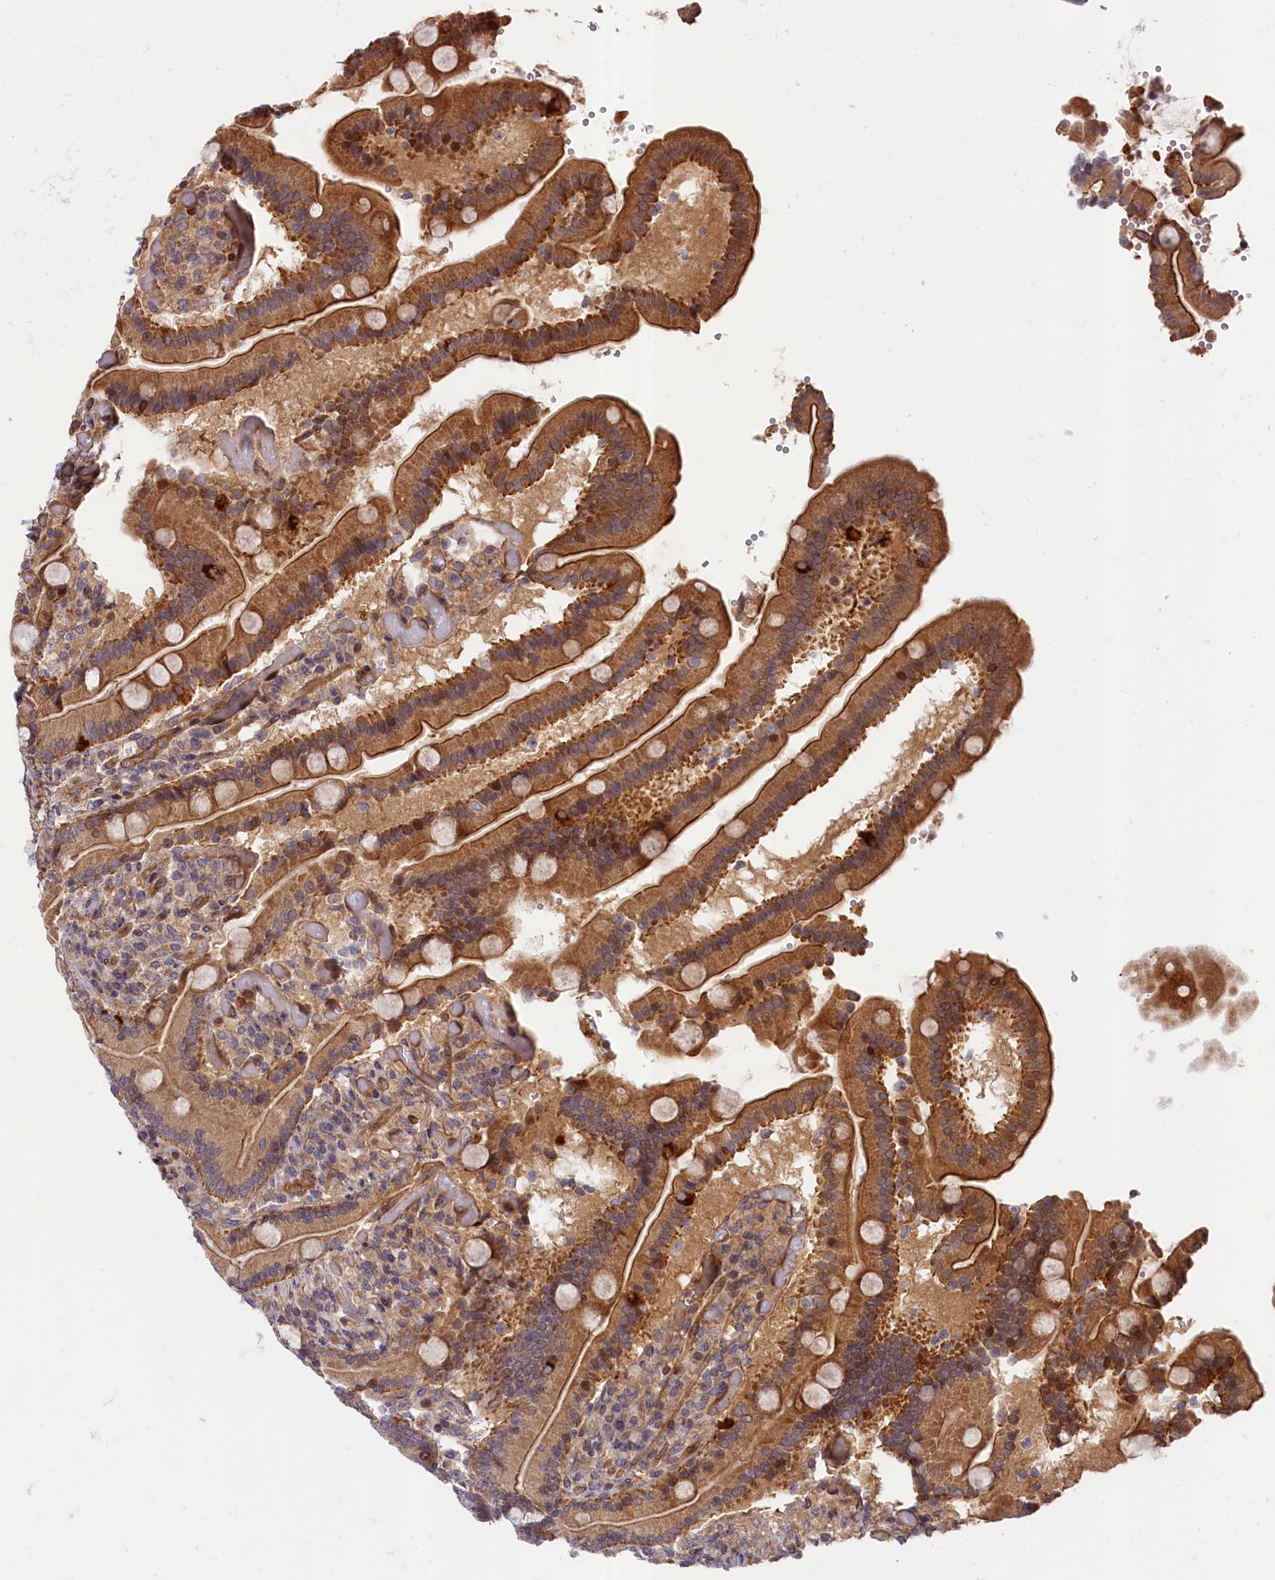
{"staining": {"intensity": "moderate", "quantity": ">75%", "location": "cytoplasmic/membranous"}, "tissue": "duodenum", "cell_type": "Glandular cells", "image_type": "normal", "snomed": [{"axis": "morphology", "description": "Normal tissue, NOS"}, {"axis": "topography", "description": "Duodenum"}], "caption": "Brown immunohistochemical staining in unremarkable duodenum displays moderate cytoplasmic/membranous positivity in approximately >75% of glandular cells.", "gene": "CEP44", "patient": {"sex": "female", "age": 62}}